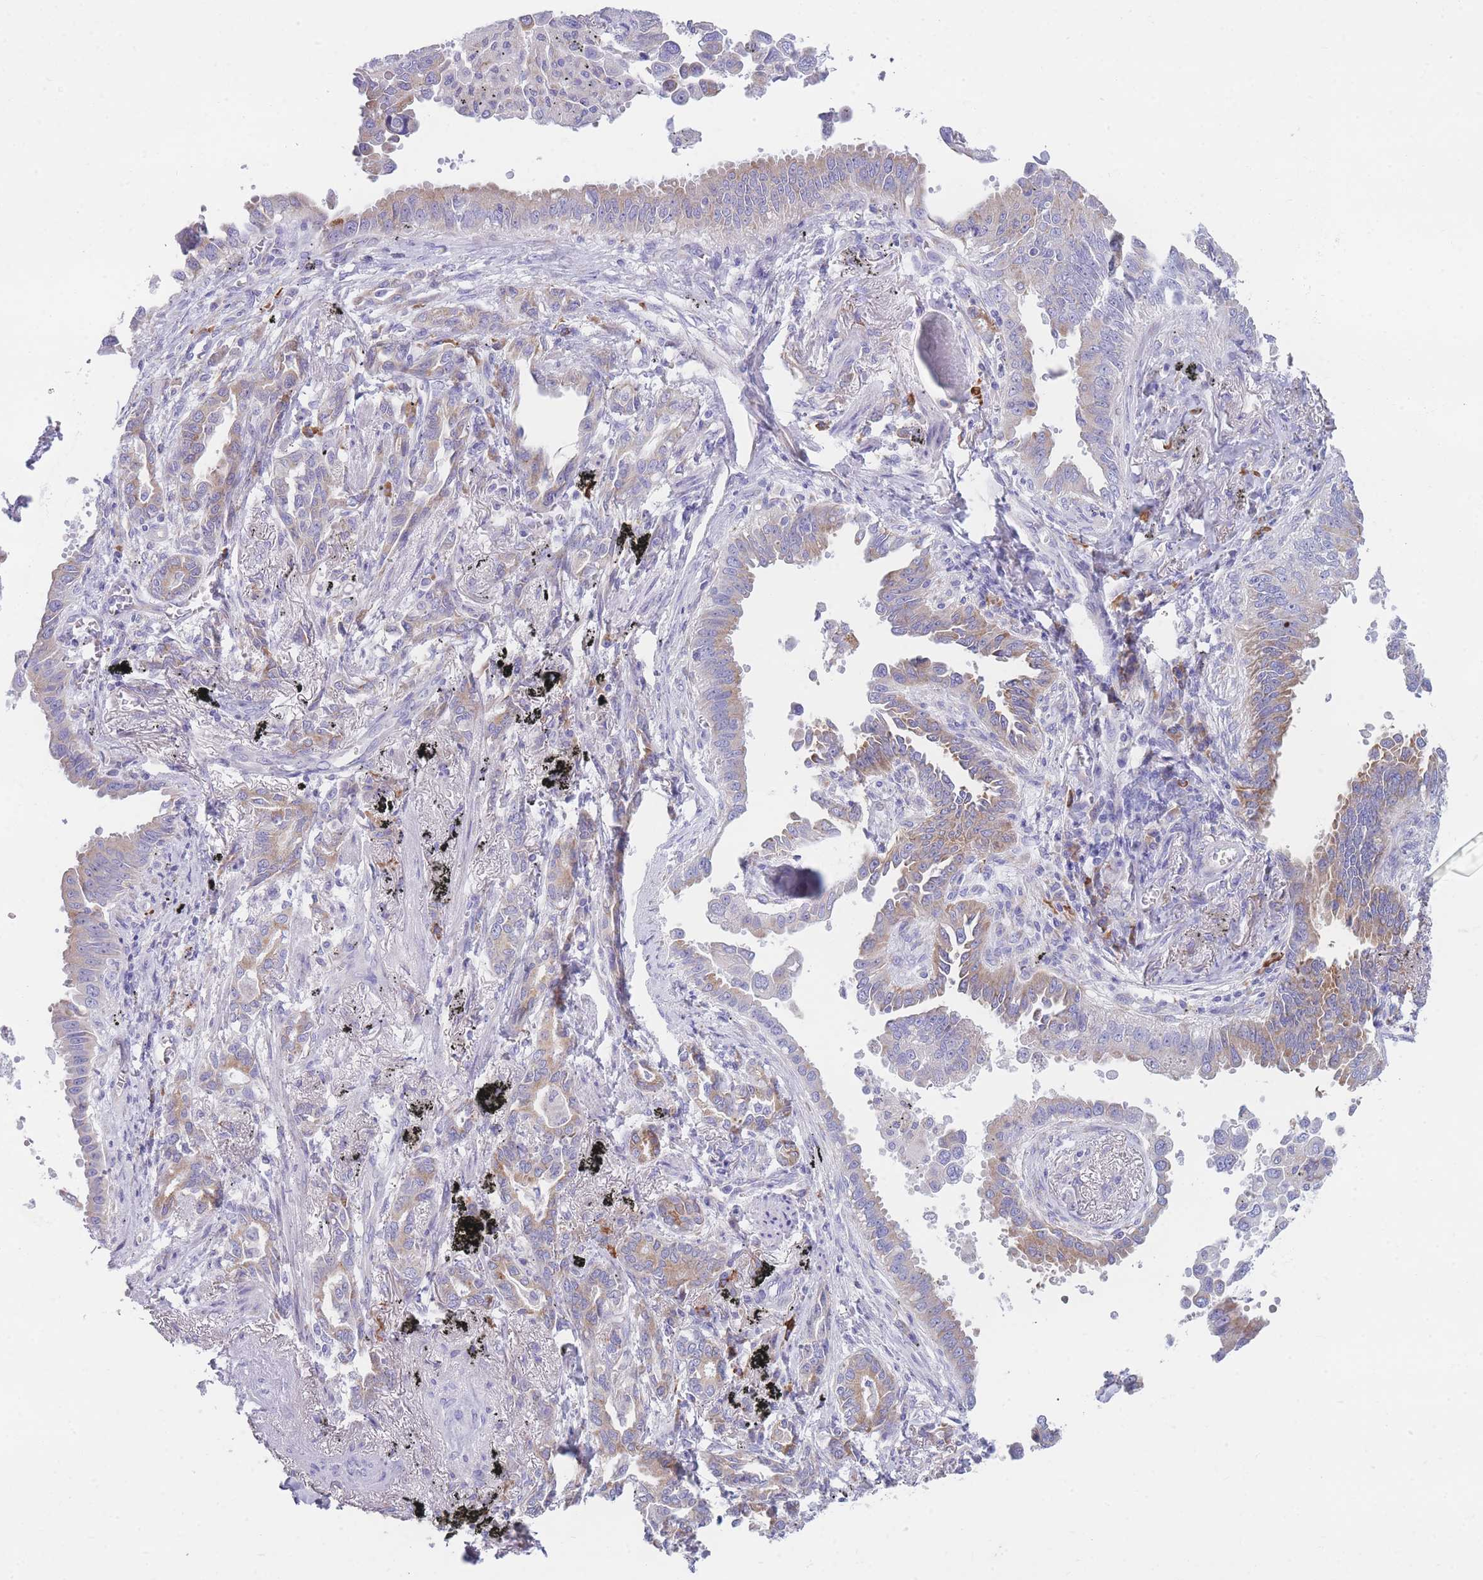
{"staining": {"intensity": "moderate", "quantity": "25%-75%", "location": "cytoplasmic/membranous"}, "tissue": "lung cancer", "cell_type": "Tumor cells", "image_type": "cancer", "snomed": [{"axis": "morphology", "description": "Adenocarcinoma, NOS"}, {"axis": "topography", "description": "Lung"}], "caption": "An image showing moderate cytoplasmic/membranous positivity in approximately 25%-75% of tumor cells in lung cancer, as visualized by brown immunohistochemical staining.", "gene": "XKR8", "patient": {"sex": "male", "age": 67}}